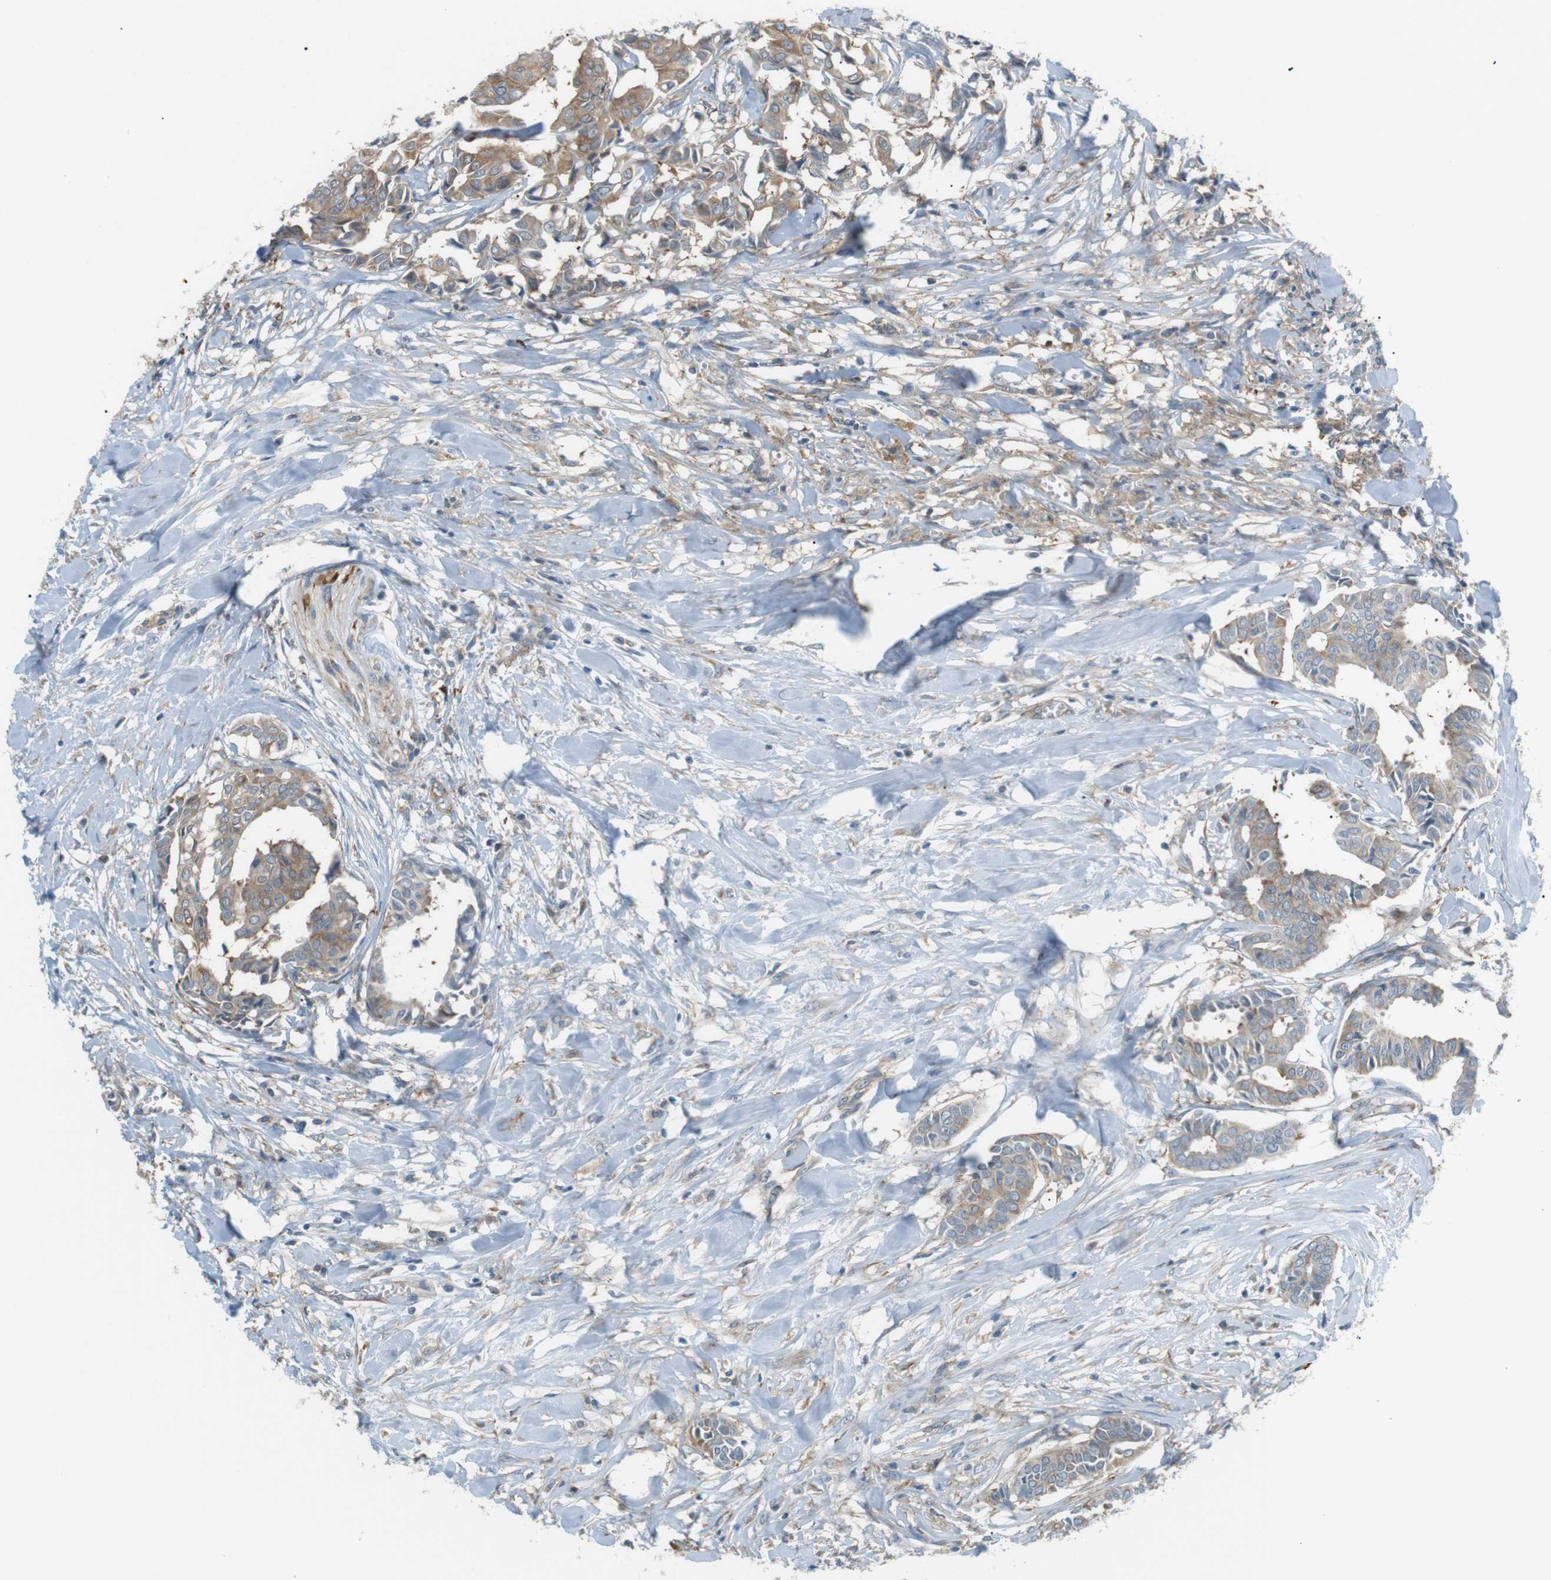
{"staining": {"intensity": "moderate", "quantity": ">75%", "location": "cytoplasmic/membranous"}, "tissue": "head and neck cancer", "cell_type": "Tumor cells", "image_type": "cancer", "snomed": [{"axis": "morphology", "description": "Adenocarcinoma, NOS"}, {"axis": "topography", "description": "Salivary gland"}, {"axis": "topography", "description": "Head-Neck"}], "caption": "Human head and neck adenocarcinoma stained with a protein marker shows moderate staining in tumor cells.", "gene": "PEPD", "patient": {"sex": "female", "age": 59}}